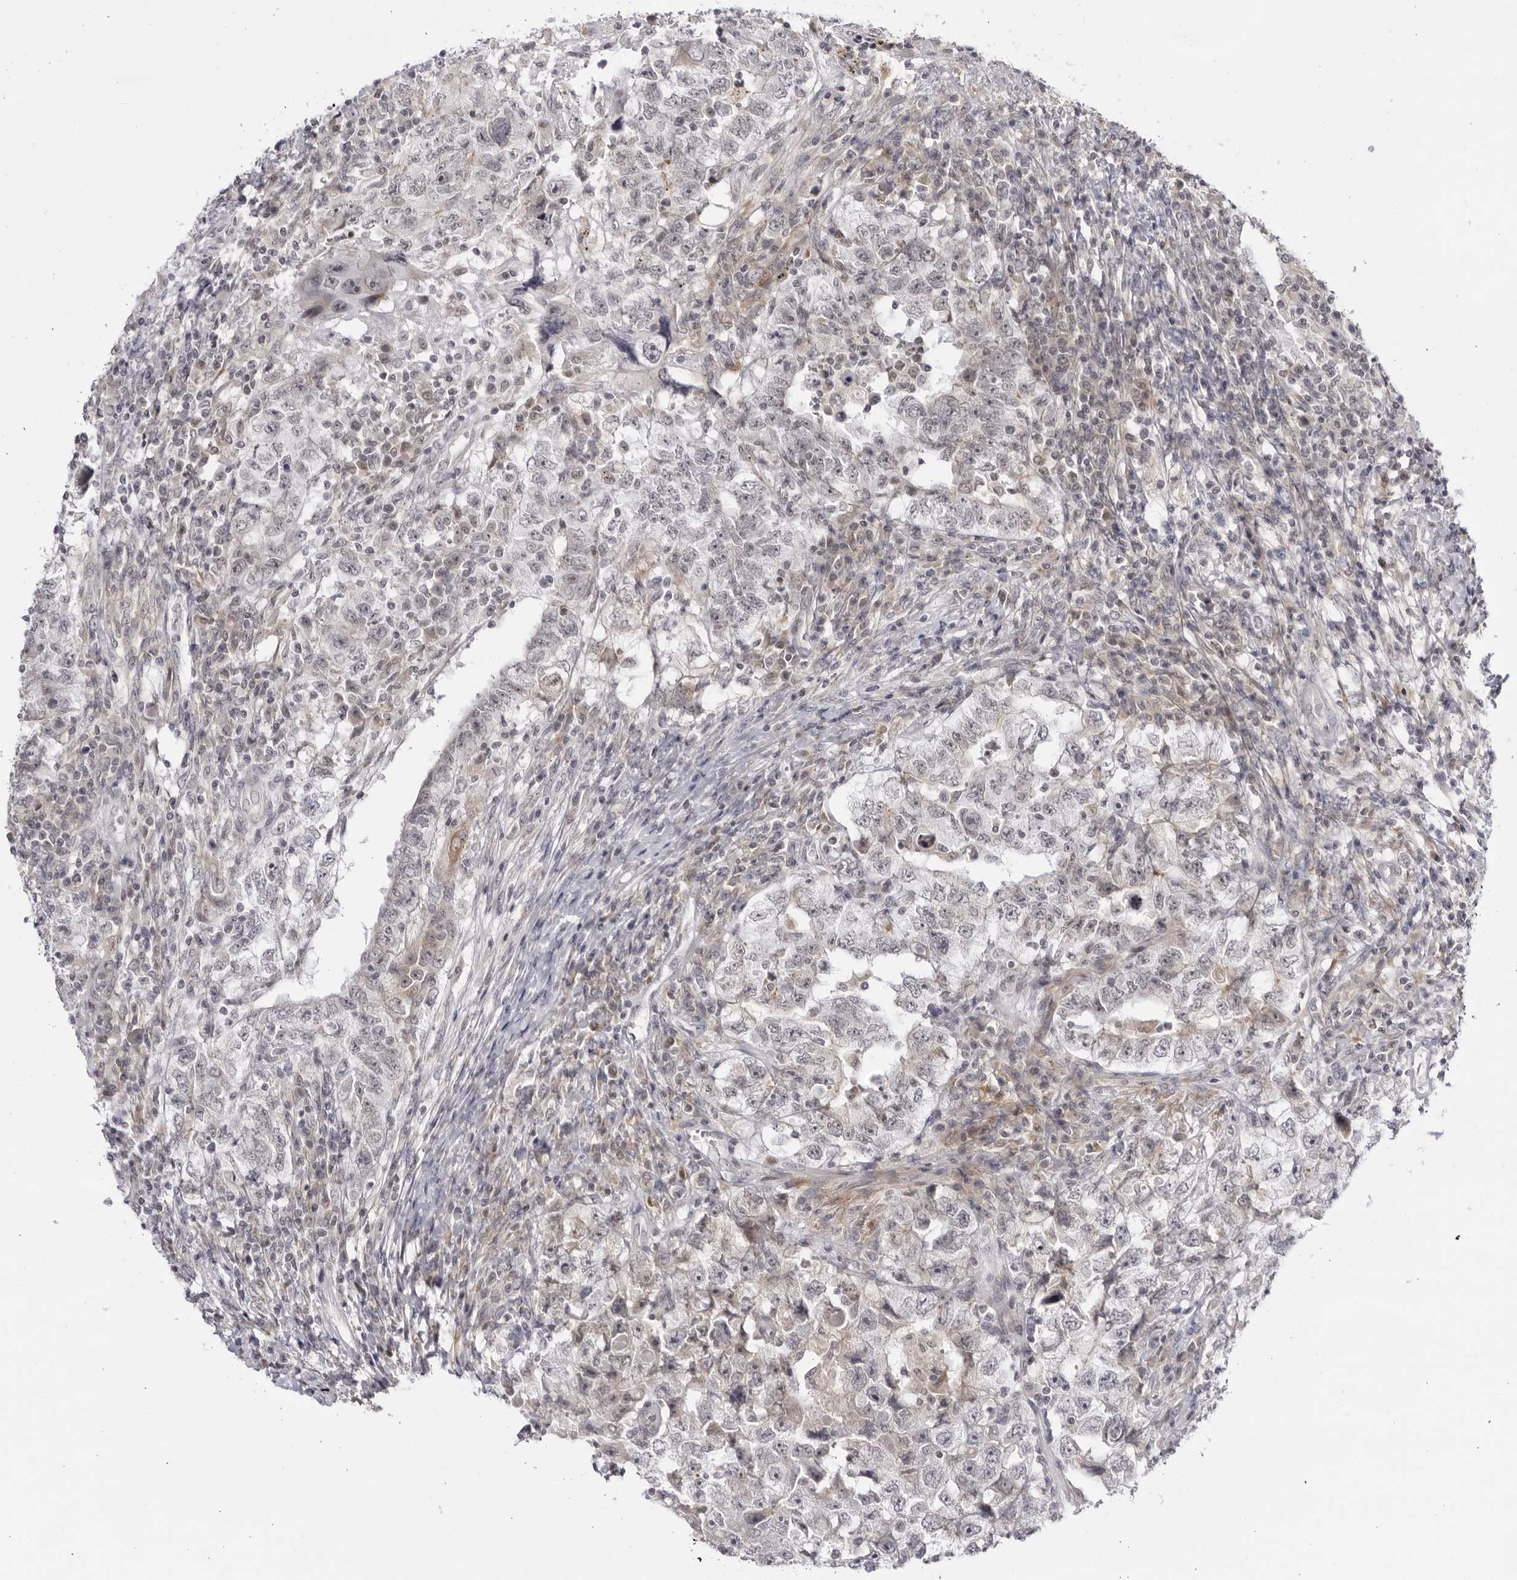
{"staining": {"intensity": "negative", "quantity": "none", "location": "none"}, "tissue": "testis cancer", "cell_type": "Tumor cells", "image_type": "cancer", "snomed": [{"axis": "morphology", "description": "Carcinoma, Embryonal, NOS"}, {"axis": "topography", "description": "Testis"}], "caption": "Protein analysis of testis cancer (embryonal carcinoma) demonstrates no significant staining in tumor cells.", "gene": "CNBD1", "patient": {"sex": "male", "age": 26}}